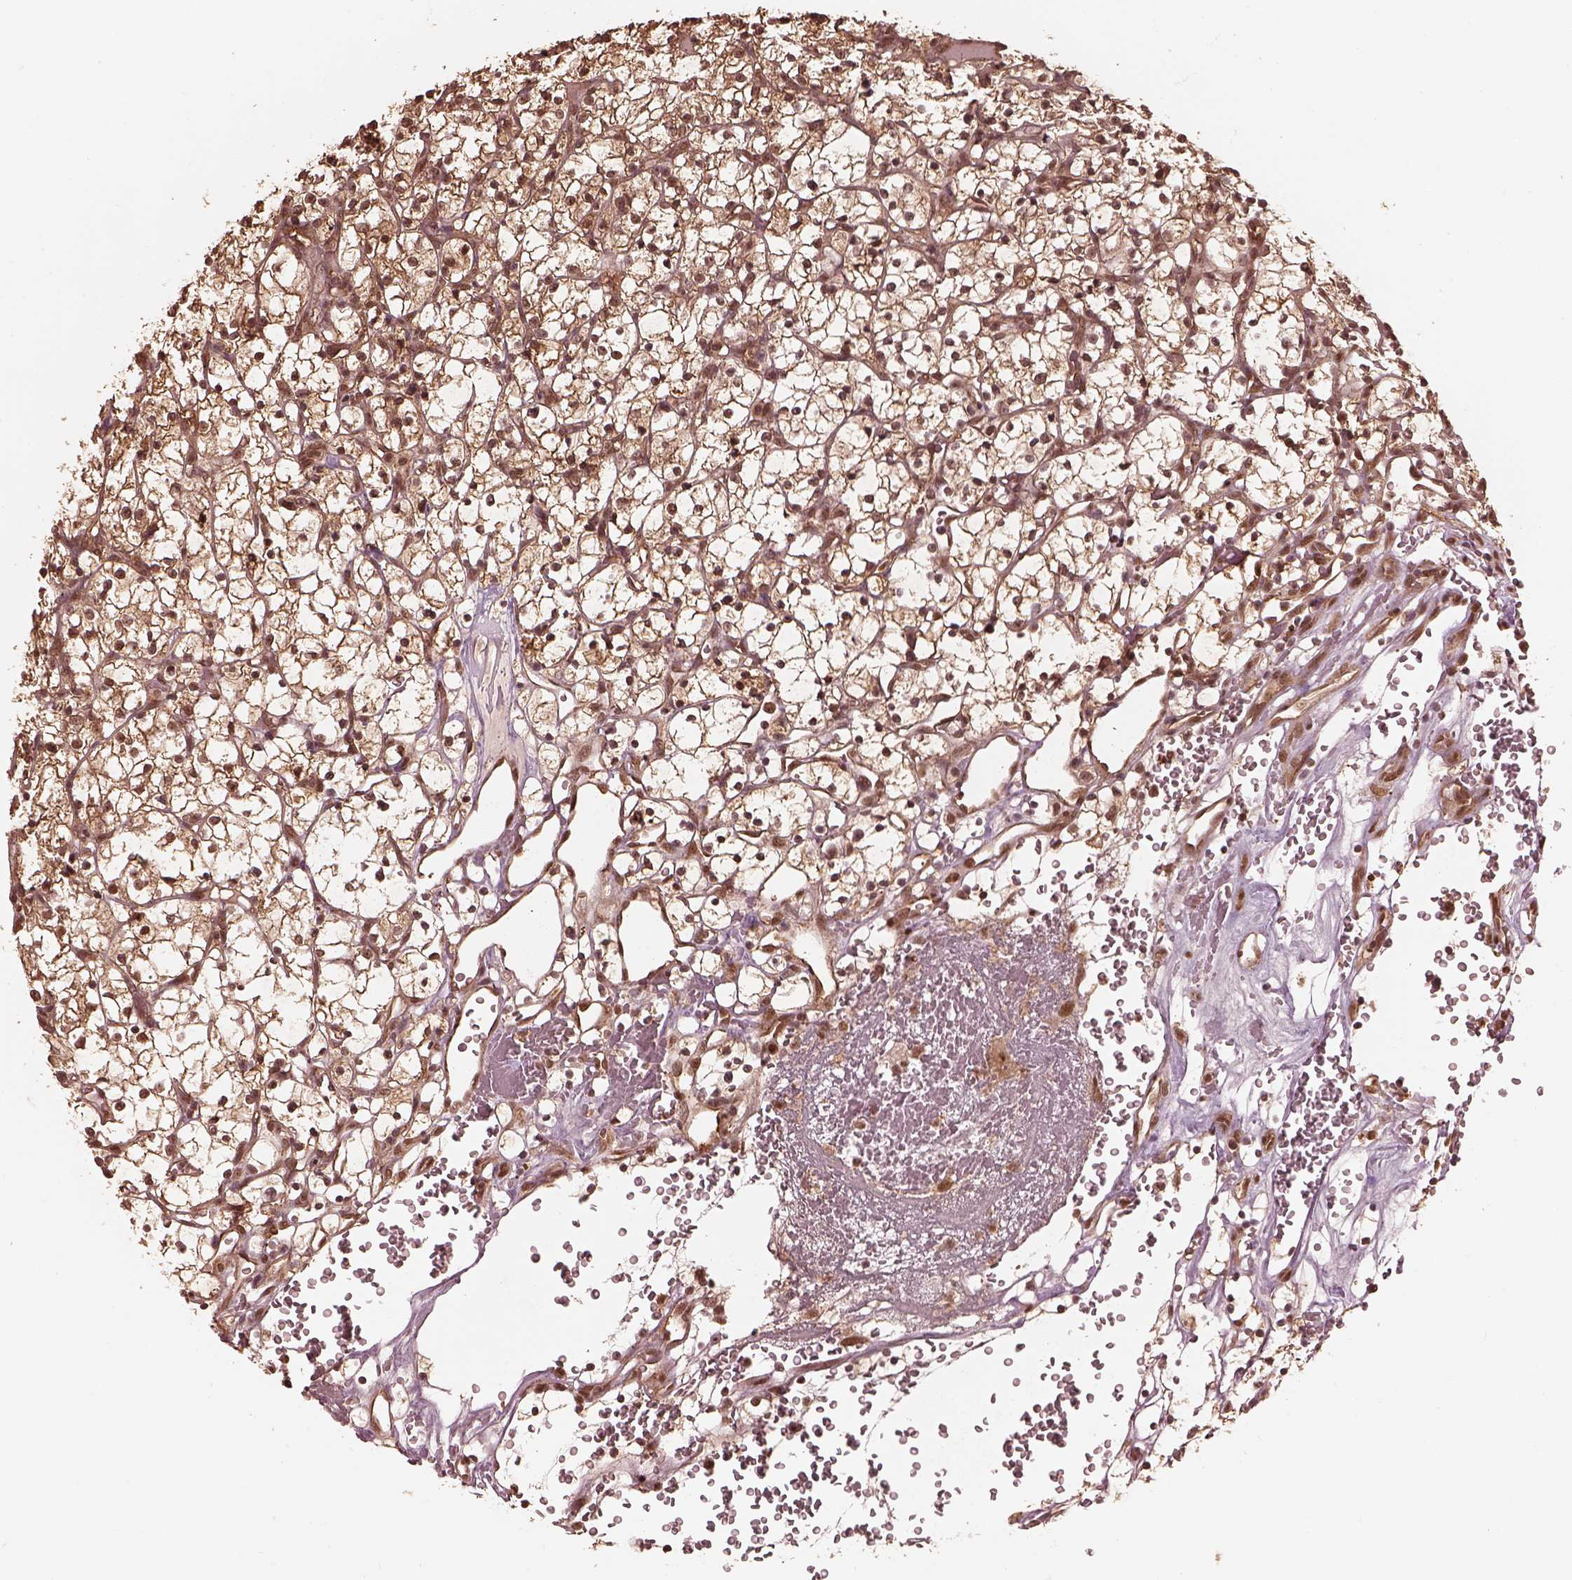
{"staining": {"intensity": "moderate", "quantity": ">75%", "location": "cytoplasmic/membranous,nuclear"}, "tissue": "renal cancer", "cell_type": "Tumor cells", "image_type": "cancer", "snomed": [{"axis": "morphology", "description": "Adenocarcinoma, NOS"}, {"axis": "topography", "description": "Kidney"}], "caption": "A micrograph showing moderate cytoplasmic/membranous and nuclear staining in approximately >75% of tumor cells in renal cancer (adenocarcinoma), as visualized by brown immunohistochemical staining.", "gene": "PSMC5", "patient": {"sex": "female", "age": 64}}